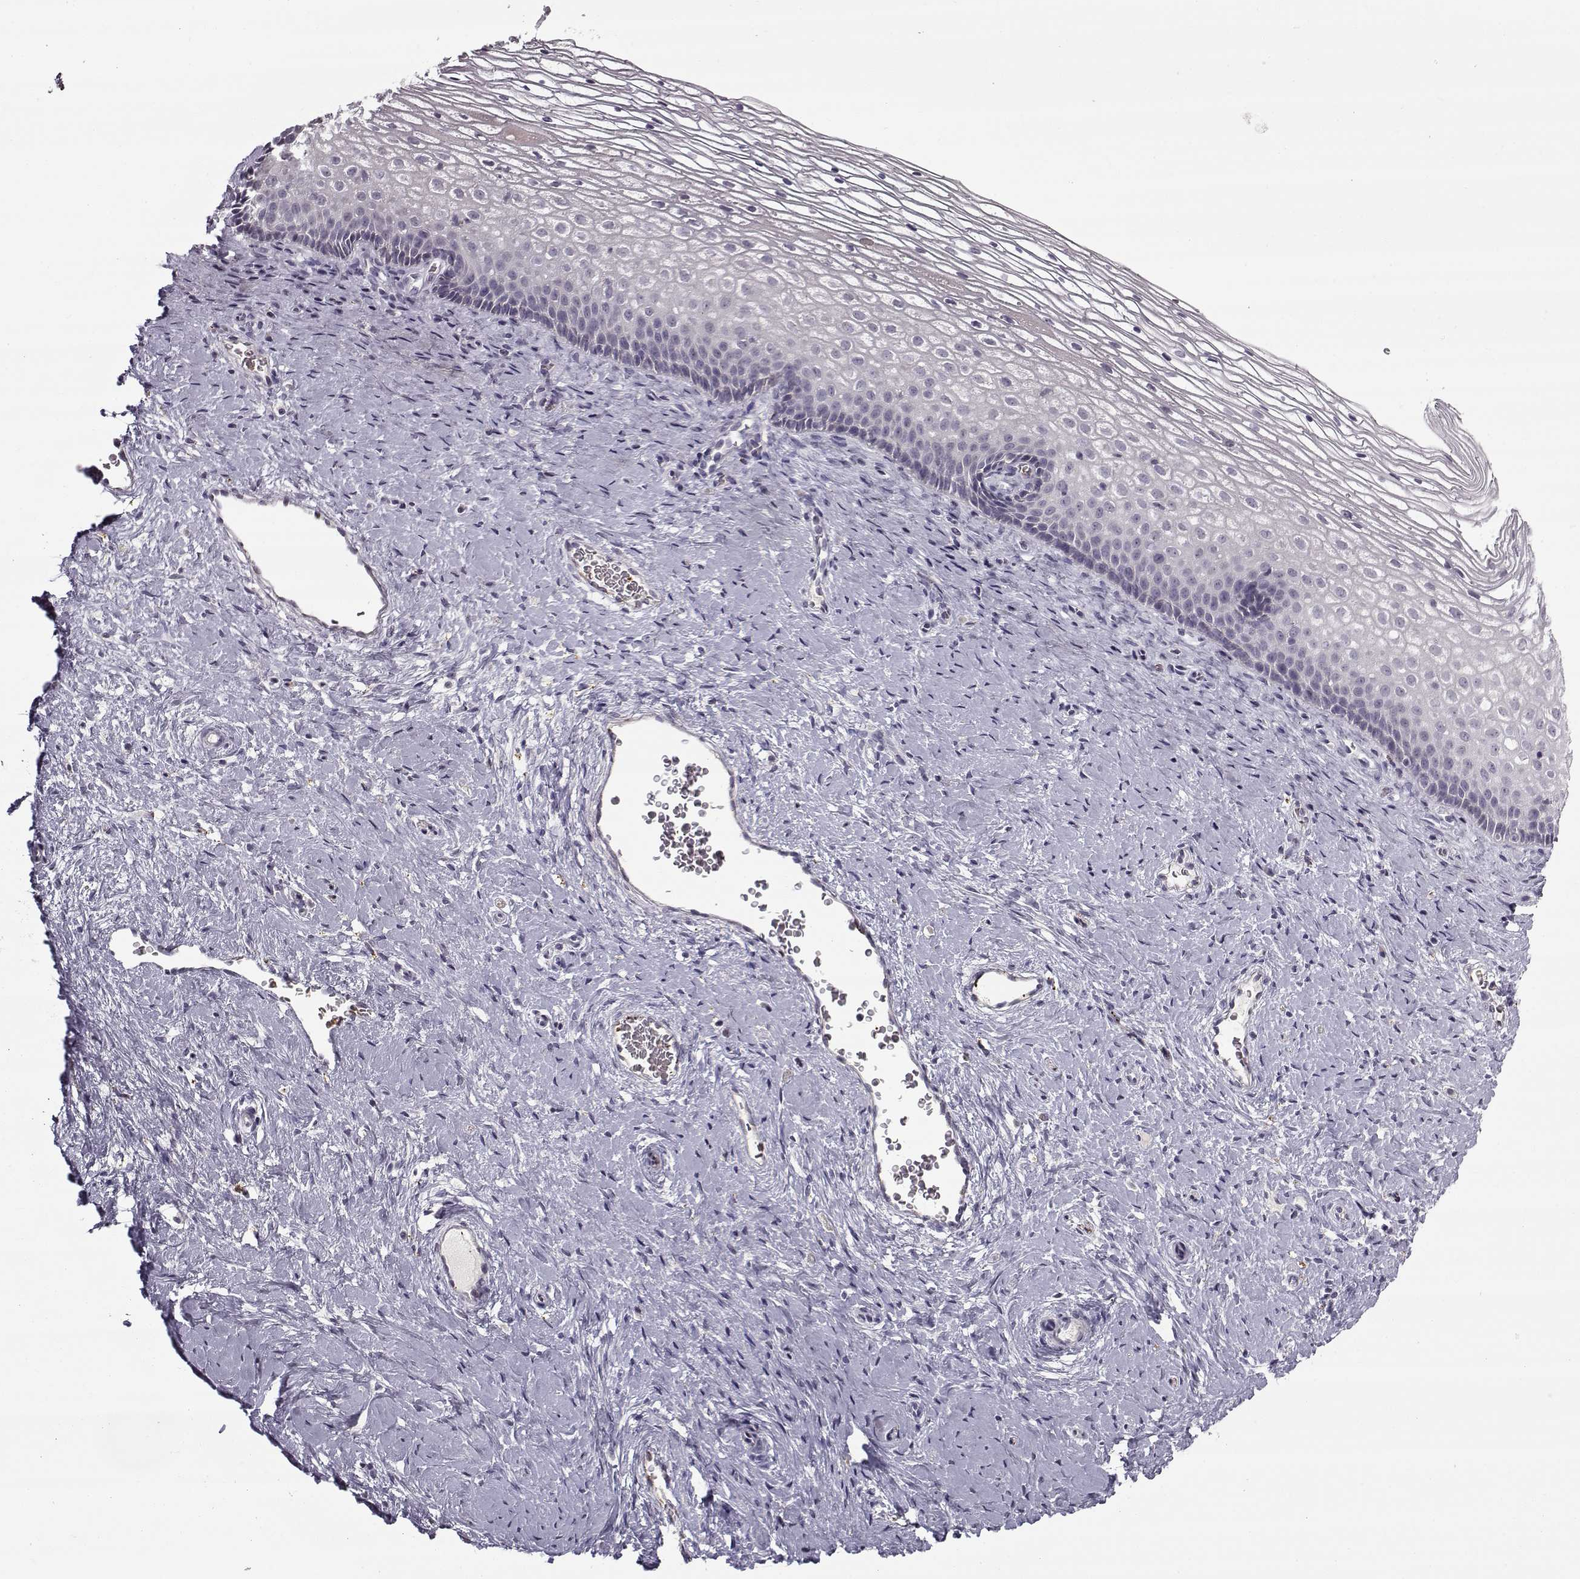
{"staining": {"intensity": "negative", "quantity": "none", "location": "none"}, "tissue": "cervix", "cell_type": "Glandular cells", "image_type": "normal", "snomed": [{"axis": "morphology", "description": "Normal tissue, NOS"}, {"axis": "topography", "description": "Cervix"}], "caption": "High power microscopy image of an IHC histopathology image of benign cervix, revealing no significant staining in glandular cells.", "gene": "SNCA", "patient": {"sex": "female", "age": 34}}